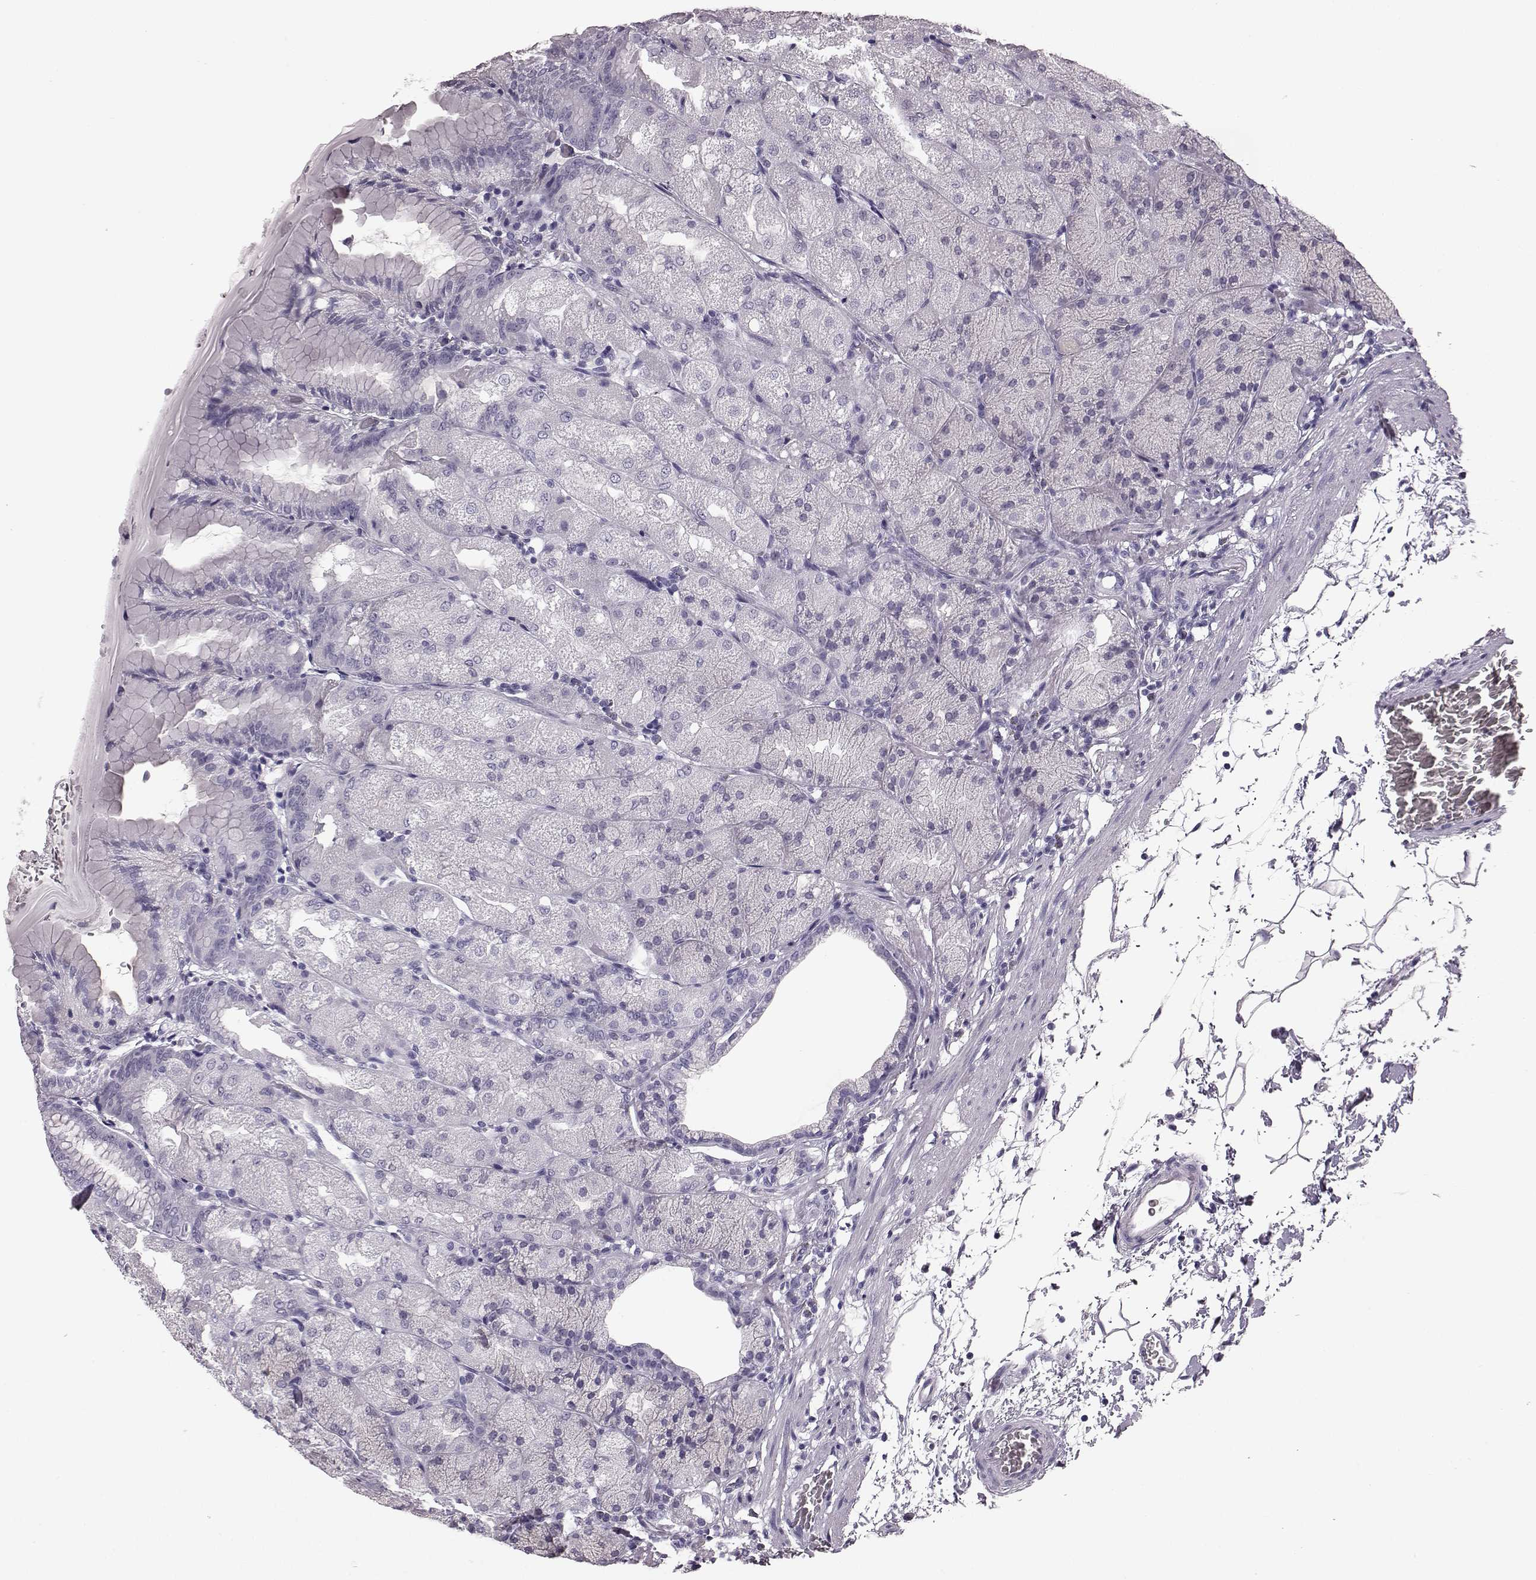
{"staining": {"intensity": "negative", "quantity": "none", "location": "none"}, "tissue": "stomach", "cell_type": "Glandular cells", "image_type": "normal", "snomed": [{"axis": "morphology", "description": "Normal tissue, NOS"}, {"axis": "topography", "description": "Stomach, upper"}, {"axis": "topography", "description": "Stomach"}, {"axis": "topography", "description": "Stomach, lower"}], "caption": "DAB immunohistochemical staining of normal human stomach shows no significant positivity in glandular cells.", "gene": "AIPL1", "patient": {"sex": "male", "age": 62}}